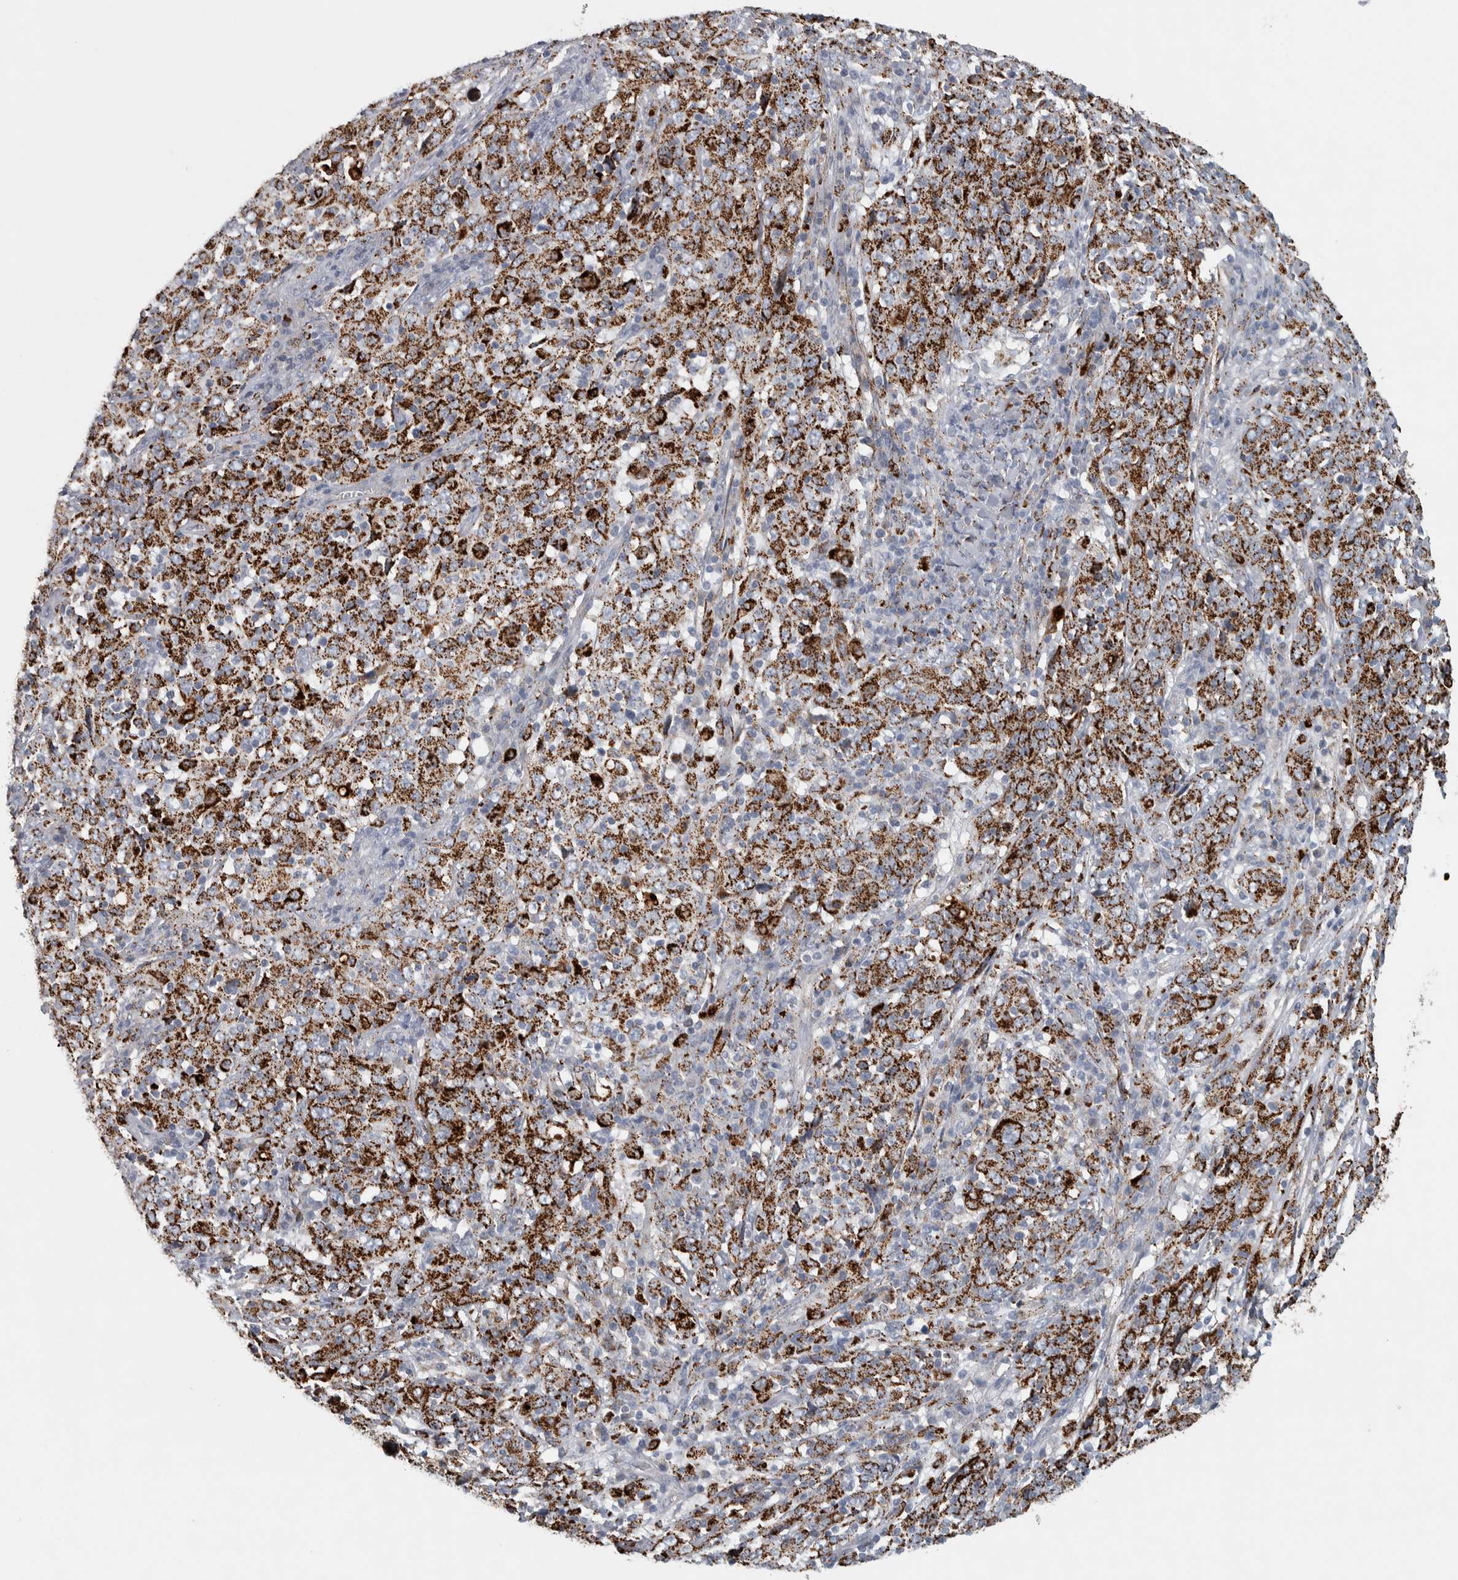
{"staining": {"intensity": "strong", "quantity": ">75%", "location": "cytoplasmic/membranous"}, "tissue": "cervical cancer", "cell_type": "Tumor cells", "image_type": "cancer", "snomed": [{"axis": "morphology", "description": "Squamous cell carcinoma, NOS"}, {"axis": "topography", "description": "Cervix"}], "caption": "Immunohistochemical staining of squamous cell carcinoma (cervical) displays high levels of strong cytoplasmic/membranous protein expression in approximately >75% of tumor cells.", "gene": "FAM78A", "patient": {"sex": "female", "age": 46}}